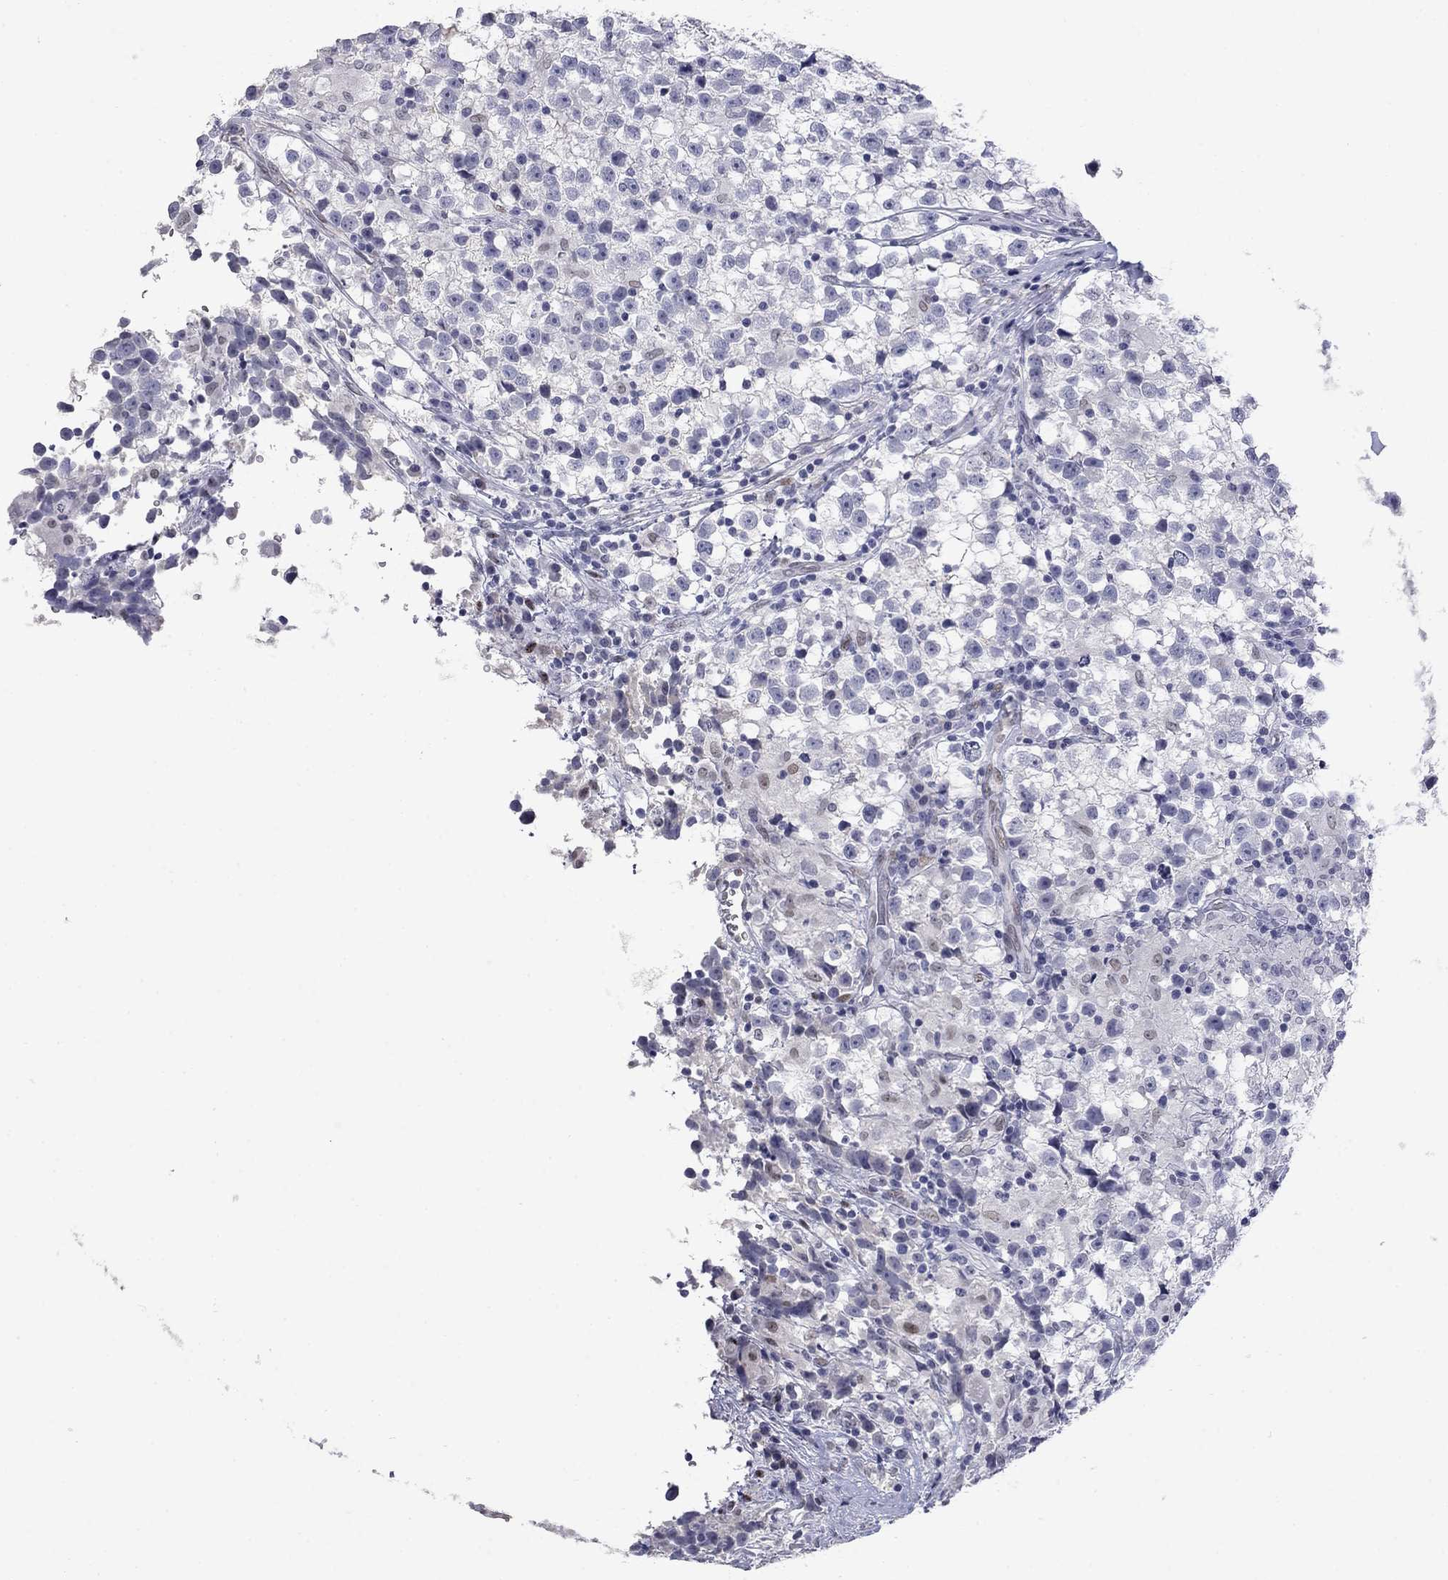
{"staining": {"intensity": "negative", "quantity": "none", "location": "none"}, "tissue": "testis cancer", "cell_type": "Tumor cells", "image_type": "cancer", "snomed": [{"axis": "morphology", "description": "Seminoma, NOS"}, {"axis": "topography", "description": "Testis"}], "caption": "This is a micrograph of IHC staining of testis cancer, which shows no positivity in tumor cells.", "gene": "SLC51A", "patient": {"sex": "male", "age": 31}}